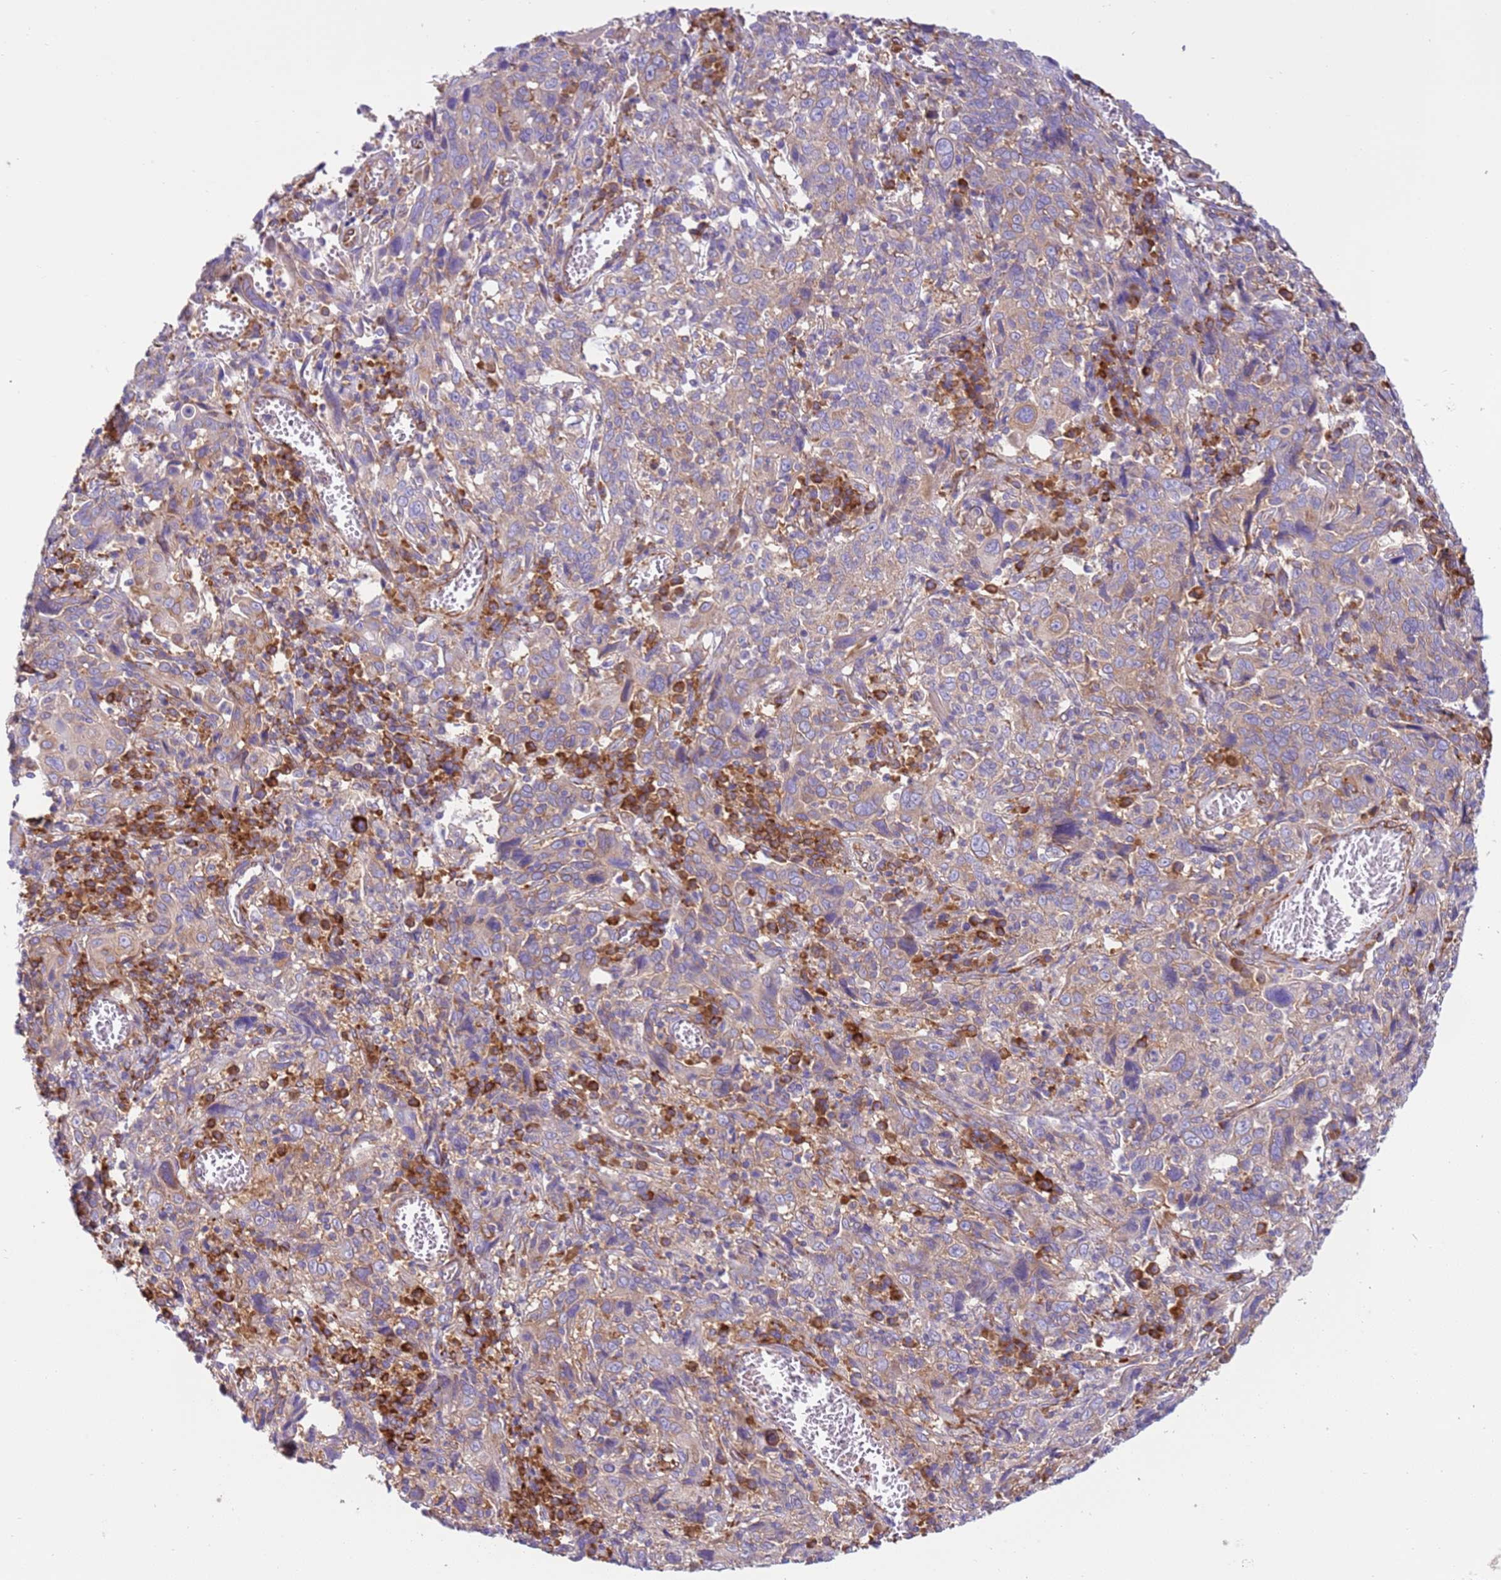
{"staining": {"intensity": "weak", "quantity": "<25%", "location": "cytoplasmic/membranous"}, "tissue": "cervical cancer", "cell_type": "Tumor cells", "image_type": "cancer", "snomed": [{"axis": "morphology", "description": "Squamous cell carcinoma, NOS"}, {"axis": "topography", "description": "Cervix"}], "caption": "Immunohistochemical staining of human squamous cell carcinoma (cervical) shows no significant expression in tumor cells.", "gene": "VARS1", "patient": {"sex": "female", "age": 46}}